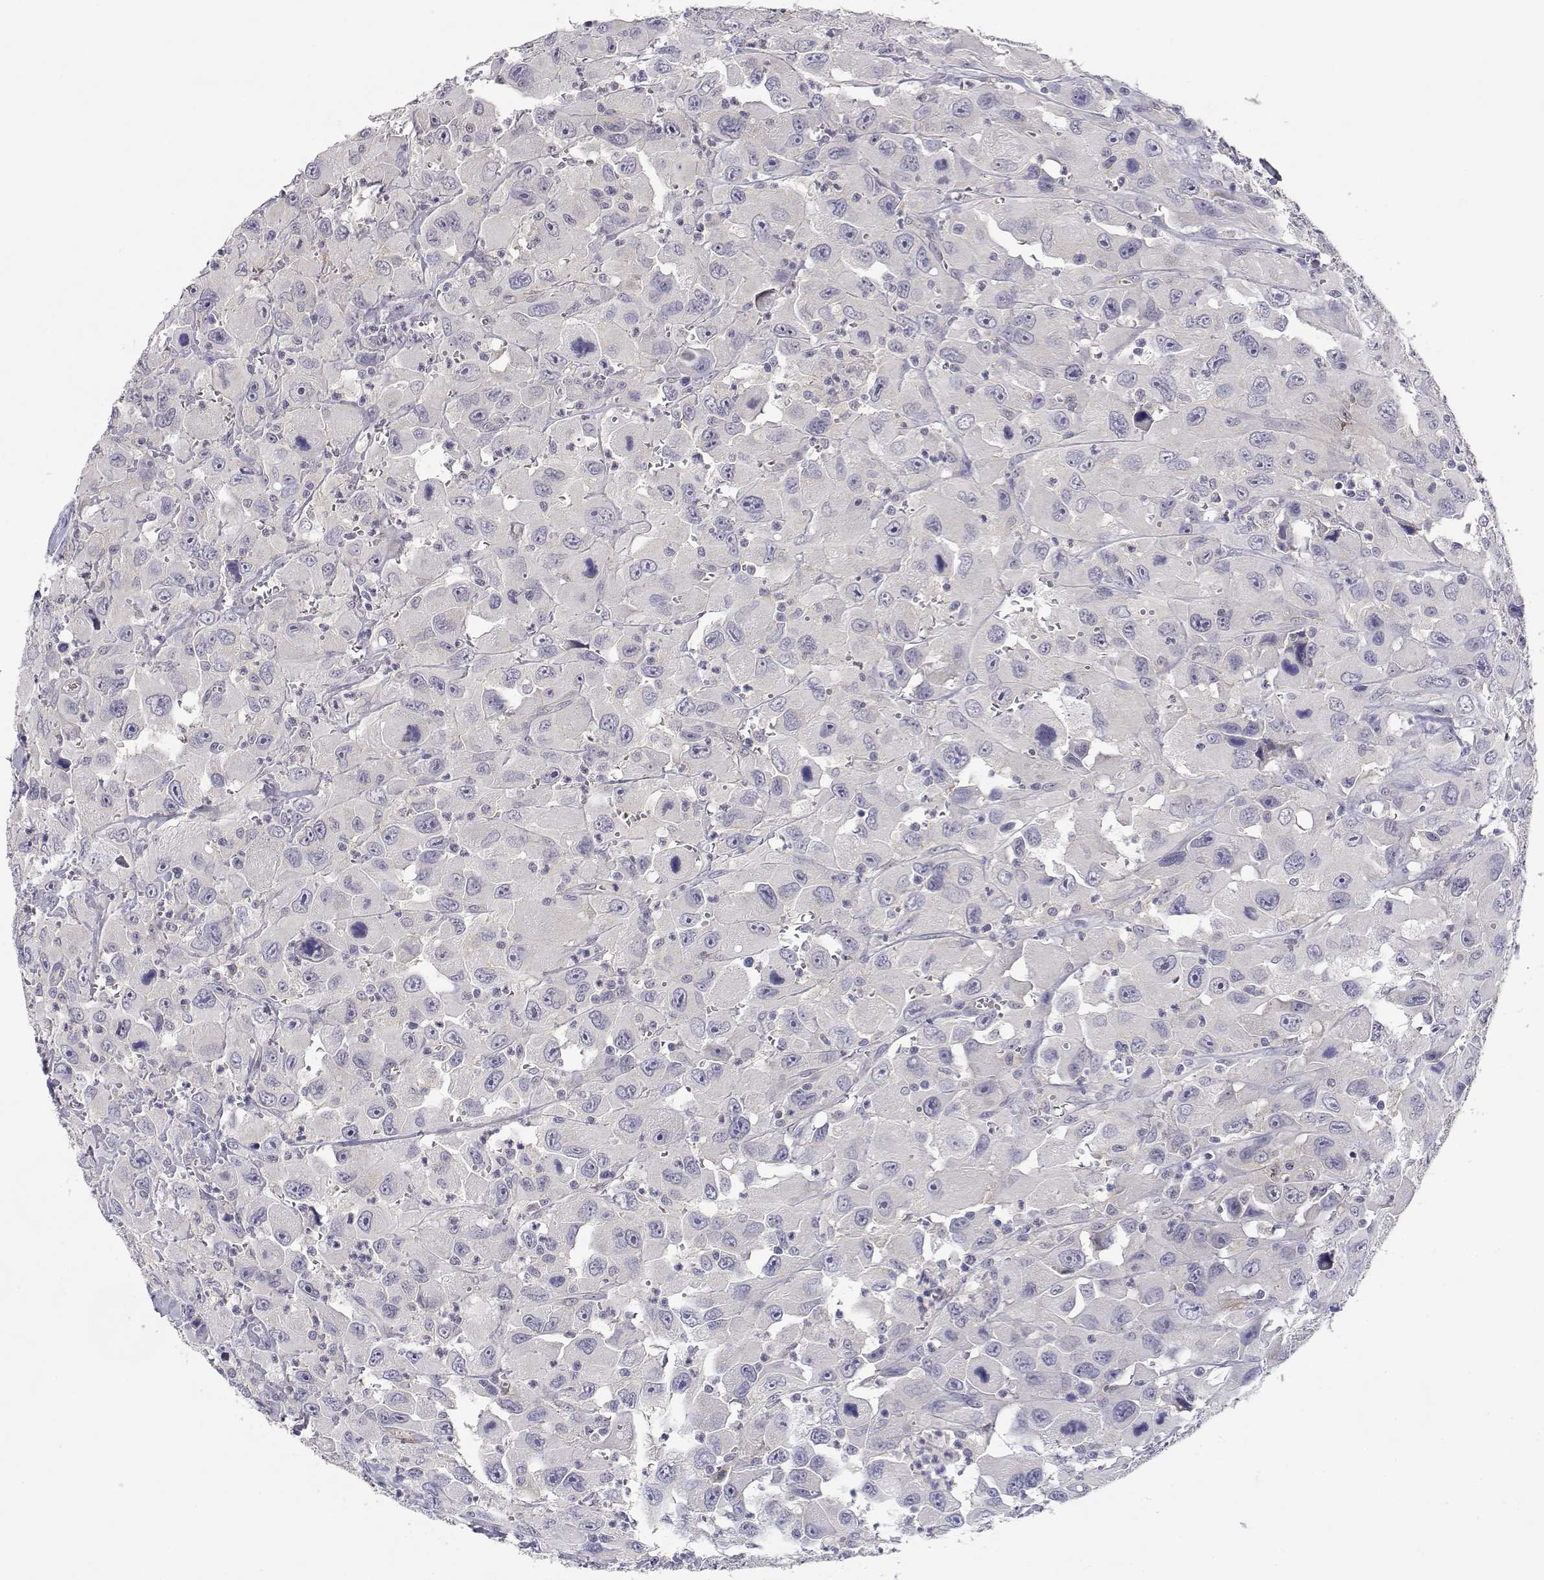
{"staining": {"intensity": "negative", "quantity": "none", "location": "none"}, "tissue": "head and neck cancer", "cell_type": "Tumor cells", "image_type": "cancer", "snomed": [{"axis": "morphology", "description": "Squamous cell carcinoma, NOS"}, {"axis": "morphology", "description": "Squamous cell carcinoma, metastatic, NOS"}, {"axis": "topography", "description": "Oral tissue"}, {"axis": "topography", "description": "Head-Neck"}], "caption": "Tumor cells are negative for brown protein staining in head and neck cancer (metastatic squamous cell carcinoma).", "gene": "ADA", "patient": {"sex": "female", "age": 85}}